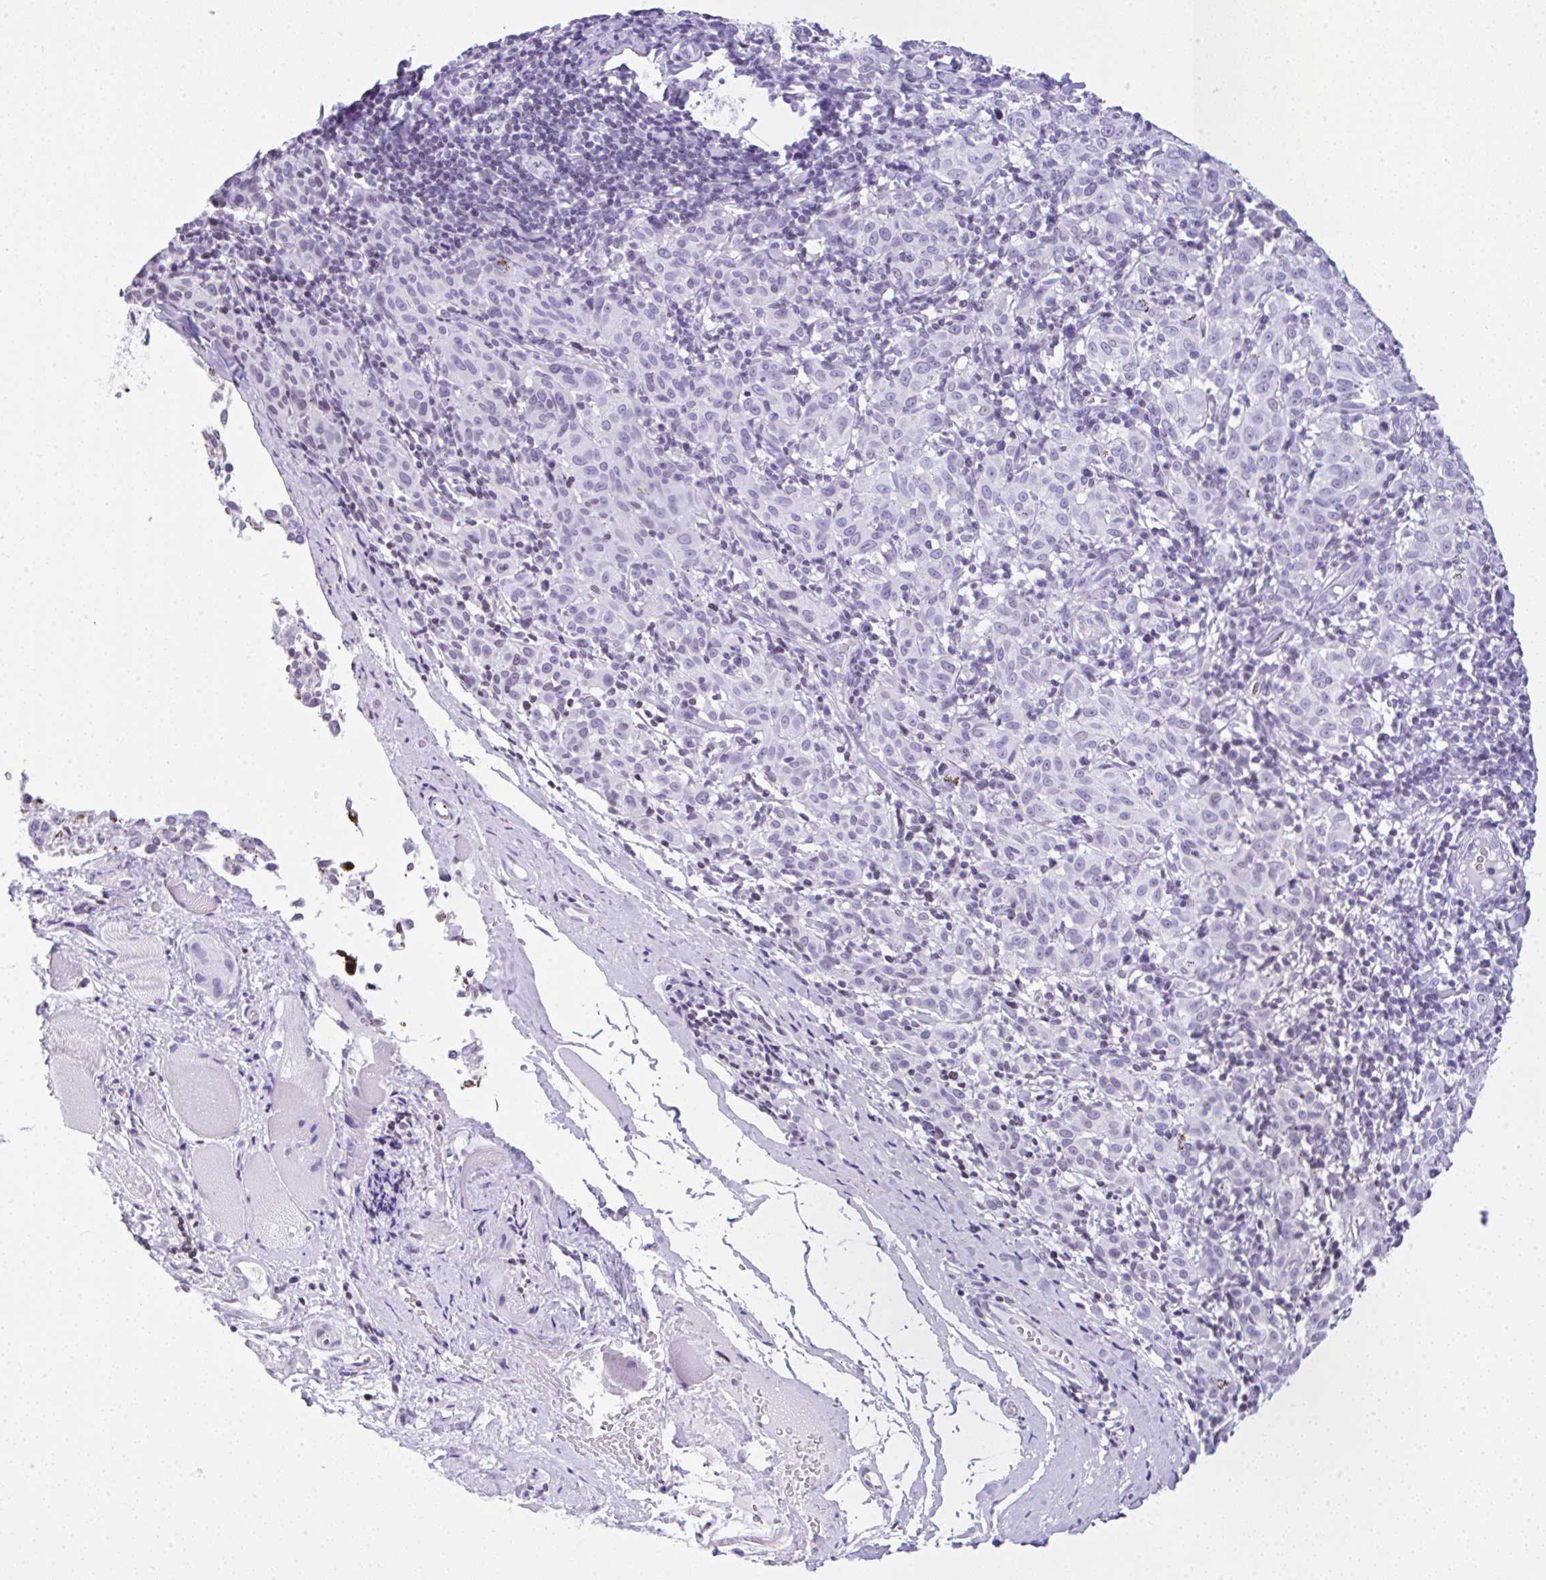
{"staining": {"intensity": "negative", "quantity": "none", "location": "none"}, "tissue": "melanoma", "cell_type": "Tumor cells", "image_type": "cancer", "snomed": [{"axis": "morphology", "description": "Malignant melanoma, NOS"}, {"axis": "topography", "description": "Skin"}], "caption": "A high-resolution histopathology image shows immunohistochemistry (IHC) staining of malignant melanoma, which demonstrates no significant staining in tumor cells. The staining is performed using DAB (3,3'-diaminobenzidine) brown chromogen with nuclei counter-stained in using hematoxylin.", "gene": "KRT27", "patient": {"sex": "female", "age": 72}}